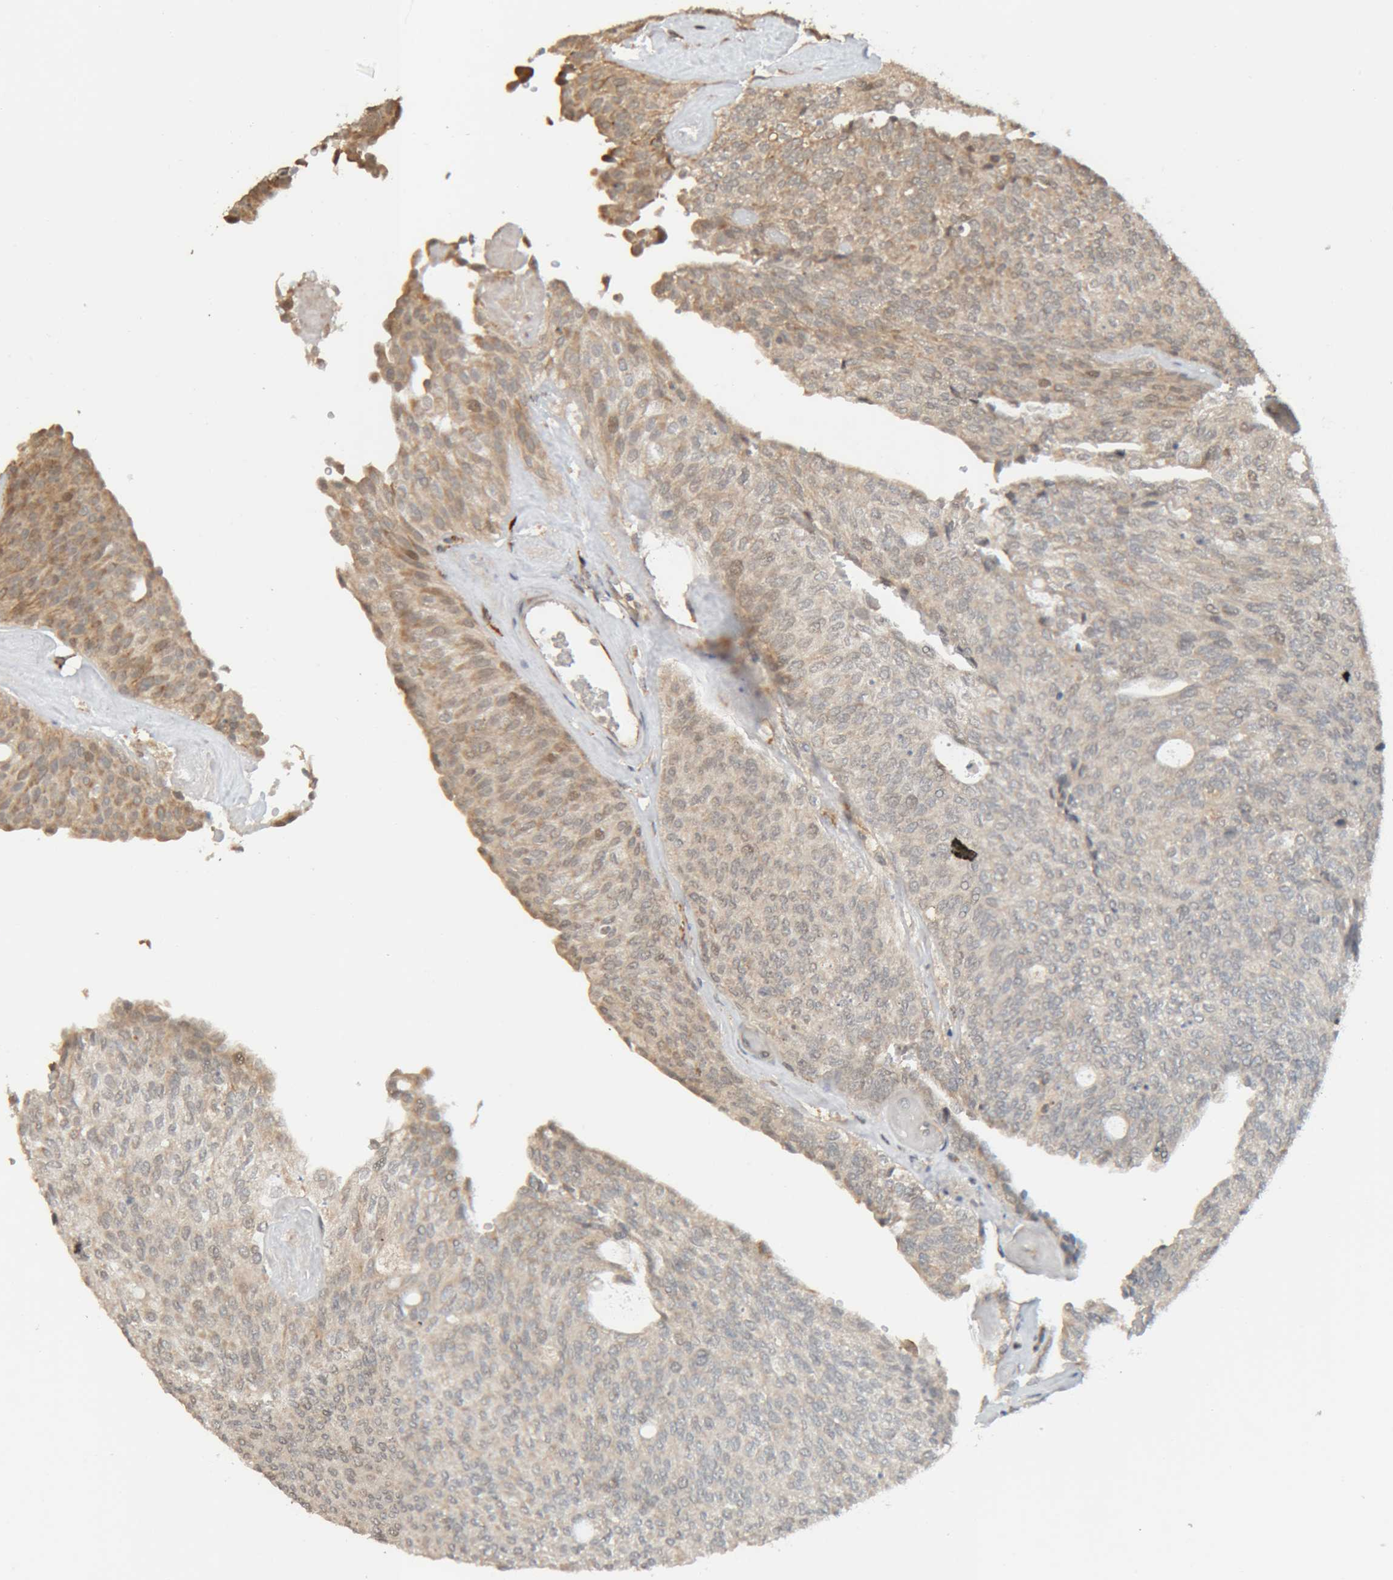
{"staining": {"intensity": "weak", "quantity": "<25%", "location": "cytoplasmic/membranous"}, "tissue": "urothelial cancer", "cell_type": "Tumor cells", "image_type": "cancer", "snomed": [{"axis": "morphology", "description": "Urothelial carcinoma, Low grade"}, {"axis": "topography", "description": "Urinary bladder"}], "caption": "This is an immunohistochemistry (IHC) micrograph of human urothelial carcinoma (low-grade). There is no staining in tumor cells.", "gene": "GINS4", "patient": {"sex": "female", "age": 79}}